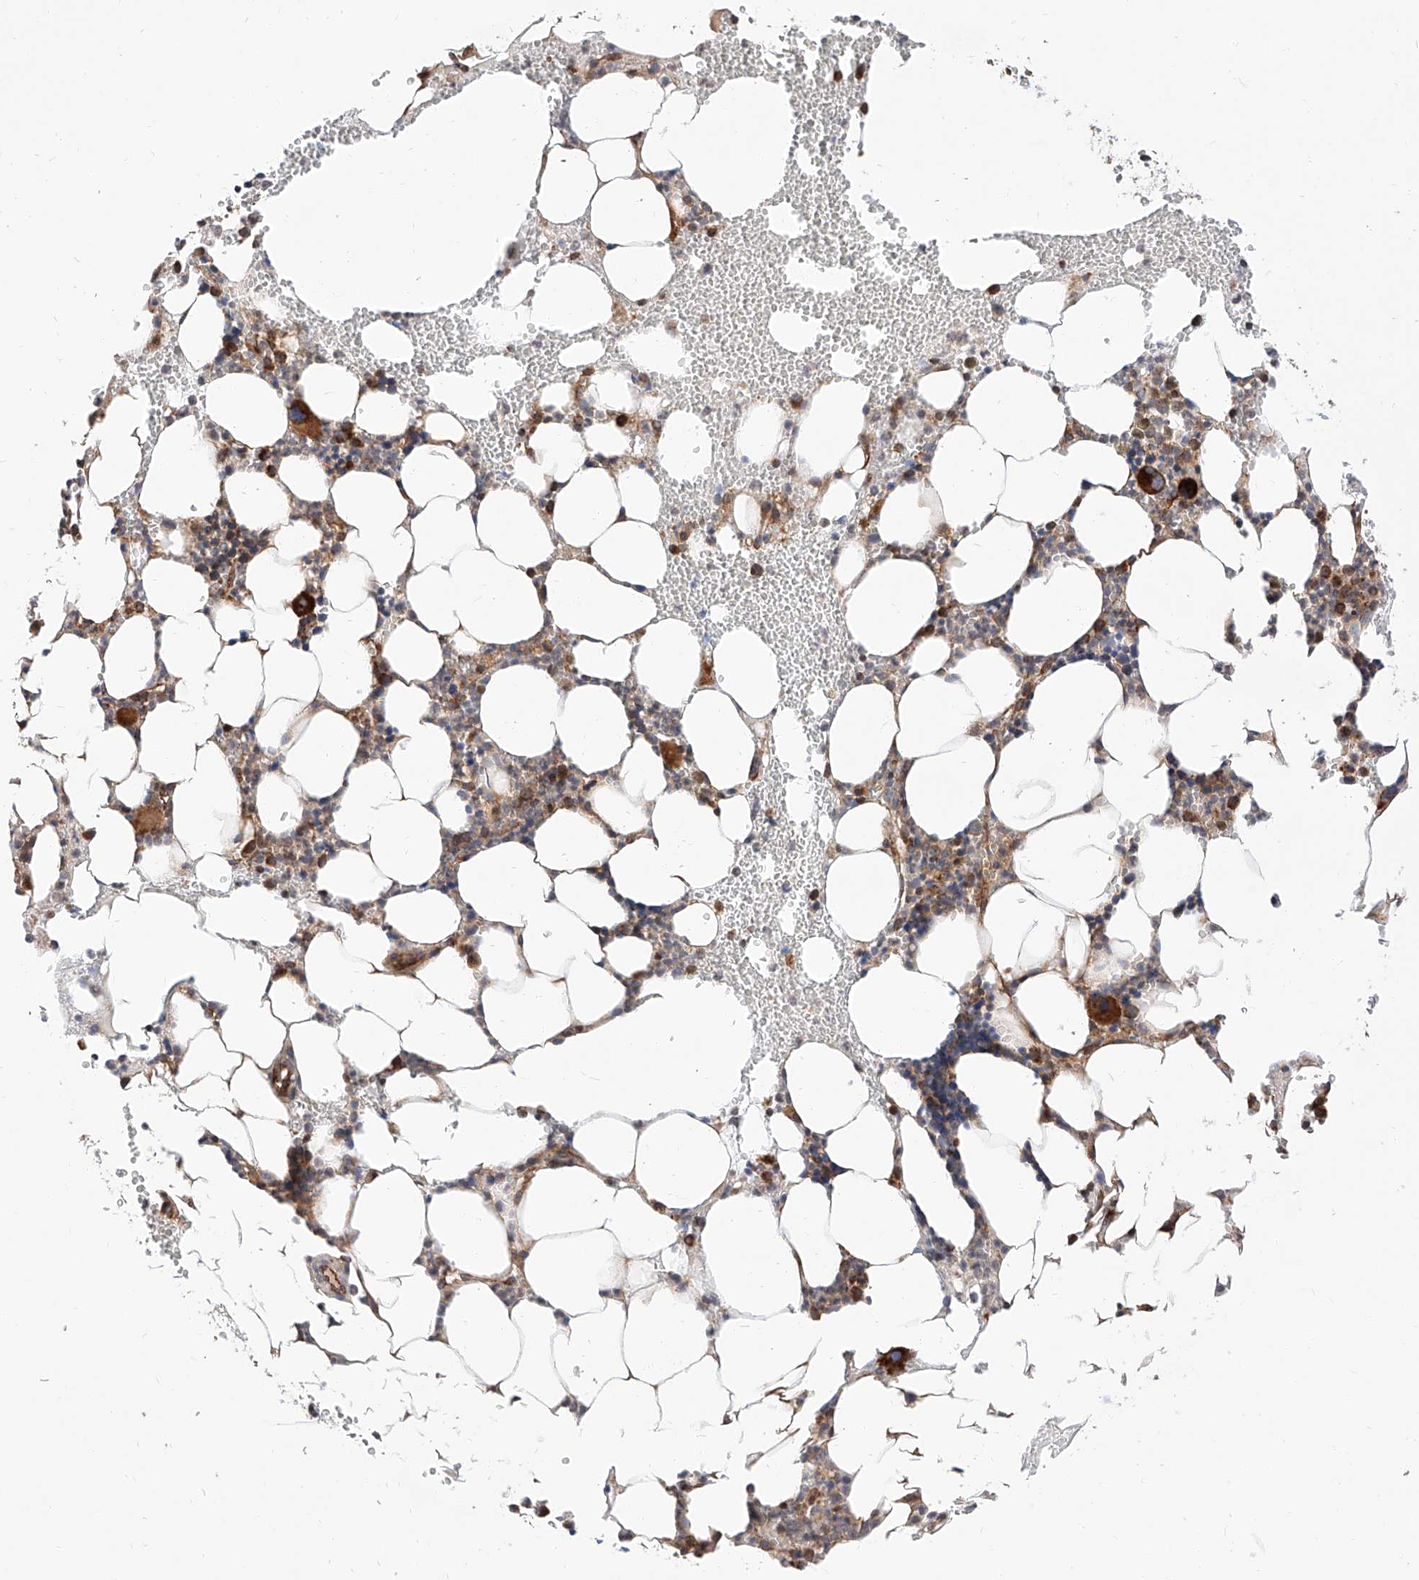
{"staining": {"intensity": "strong", "quantity": "25%-75%", "location": "cytoplasmic/membranous"}, "tissue": "bone marrow", "cell_type": "Hematopoietic cells", "image_type": "normal", "snomed": [{"axis": "morphology", "description": "Normal tissue, NOS"}, {"axis": "morphology", "description": "Inflammation, NOS"}, {"axis": "topography", "description": "Bone marrow"}], "caption": "IHC (DAB (3,3'-diaminobenzidine)) staining of unremarkable human bone marrow reveals strong cytoplasmic/membranous protein staining in approximately 25%-75% of hematopoietic cells. Using DAB (brown) and hematoxylin (blue) stains, captured at high magnification using brightfield microscopy.", "gene": "ISCA2", "patient": {"sex": "female", "age": 78}}